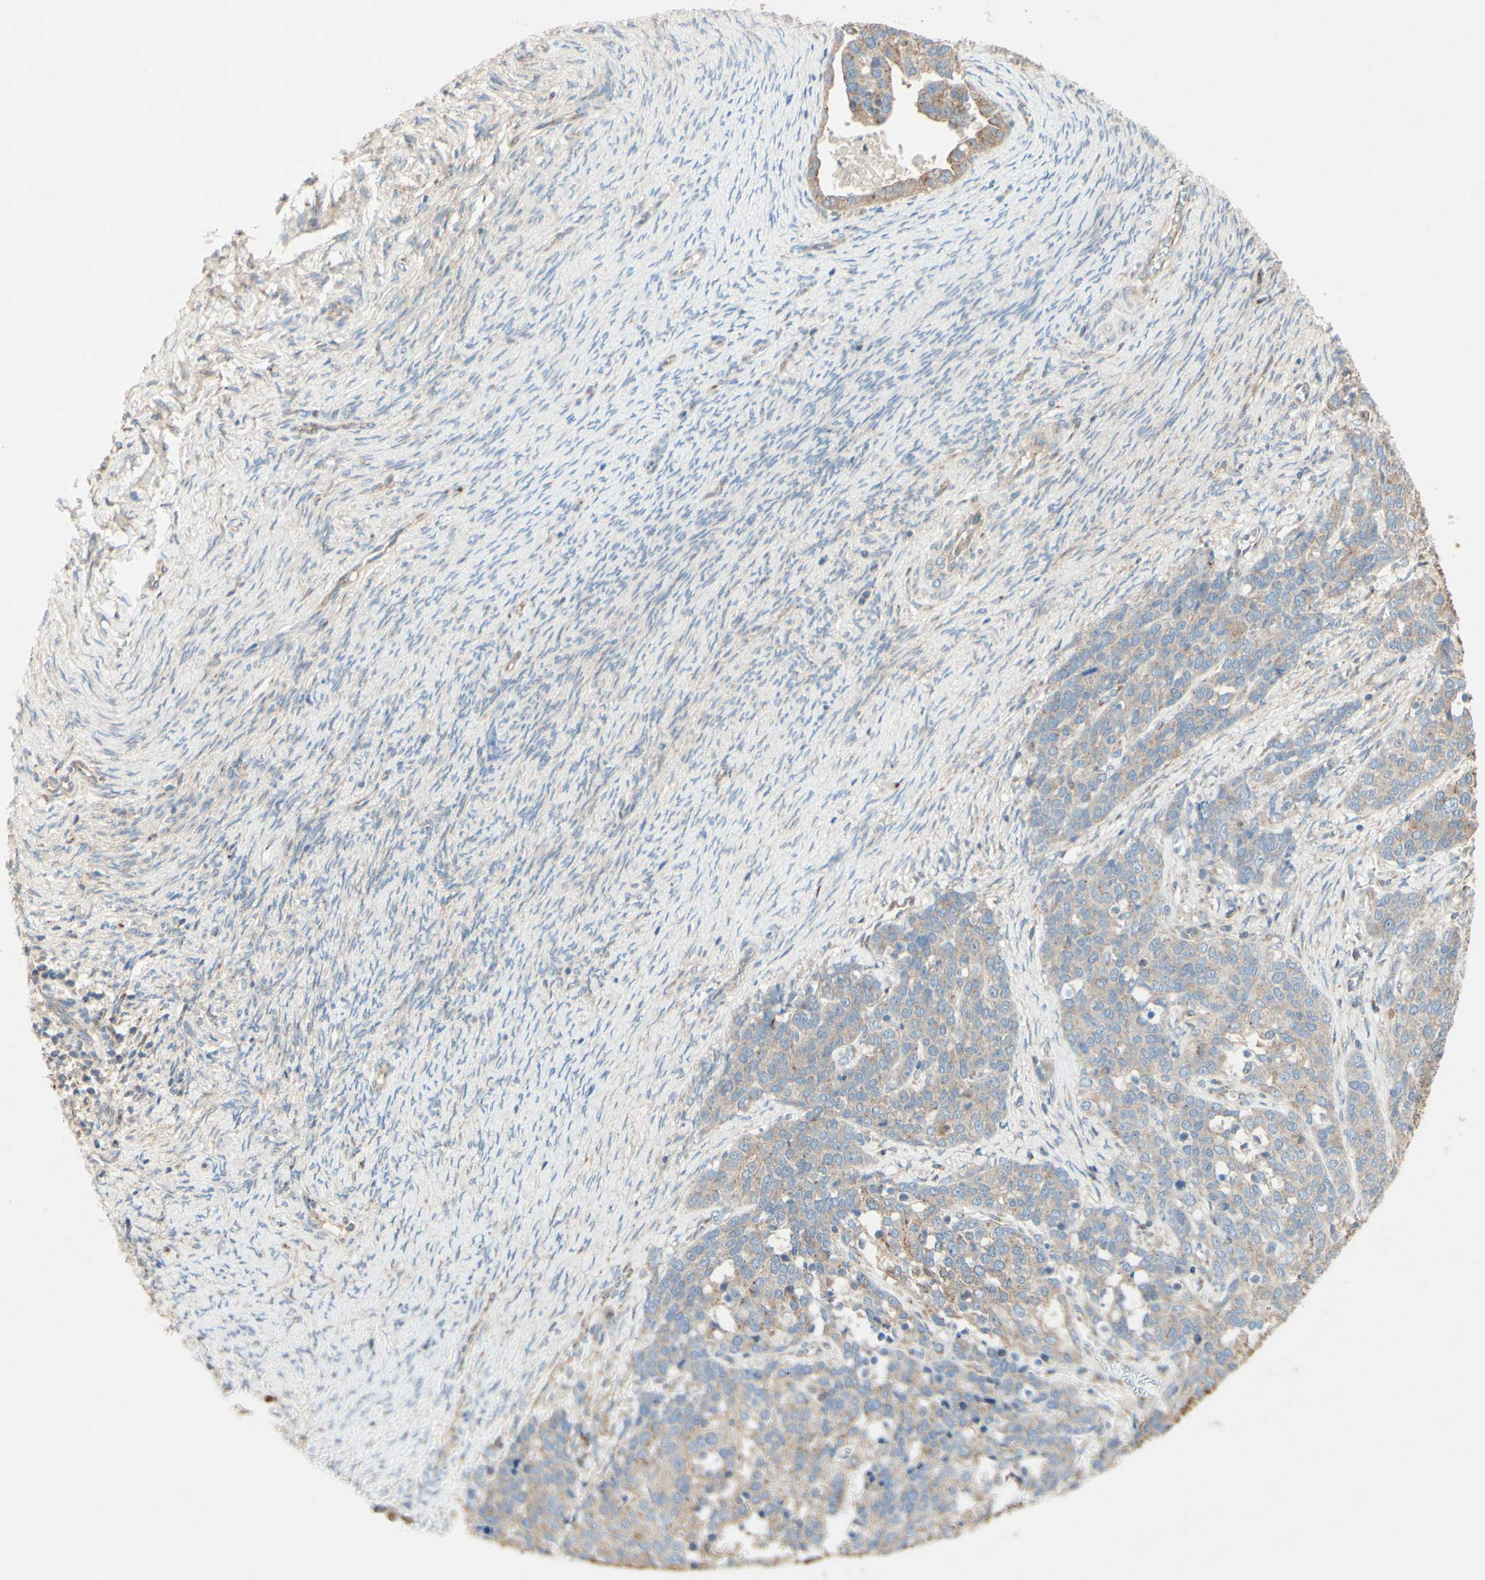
{"staining": {"intensity": "weak", "quantity": ">75%", "location": "cytoplasmic/membranous"}, "tissue": "ovarian cancer", "cell_type": "Tumor cells", "image_type": "cancer", "snomed": [{"axis": "morphology", "description": "Cystadenocarcinoma, serous, NOS"}, {"axis": "topography", "description": "Ovary"}], "caption": "Immunohistochemistry (IHC) image of human ovarian cancer stained for a protein (brown), which demonstrates low levels of weak cytoplasmic/membranous expression in about >75% of tumor cells.", "gene": "MTM1", "patient": {"sex": "female", "age": 44}}